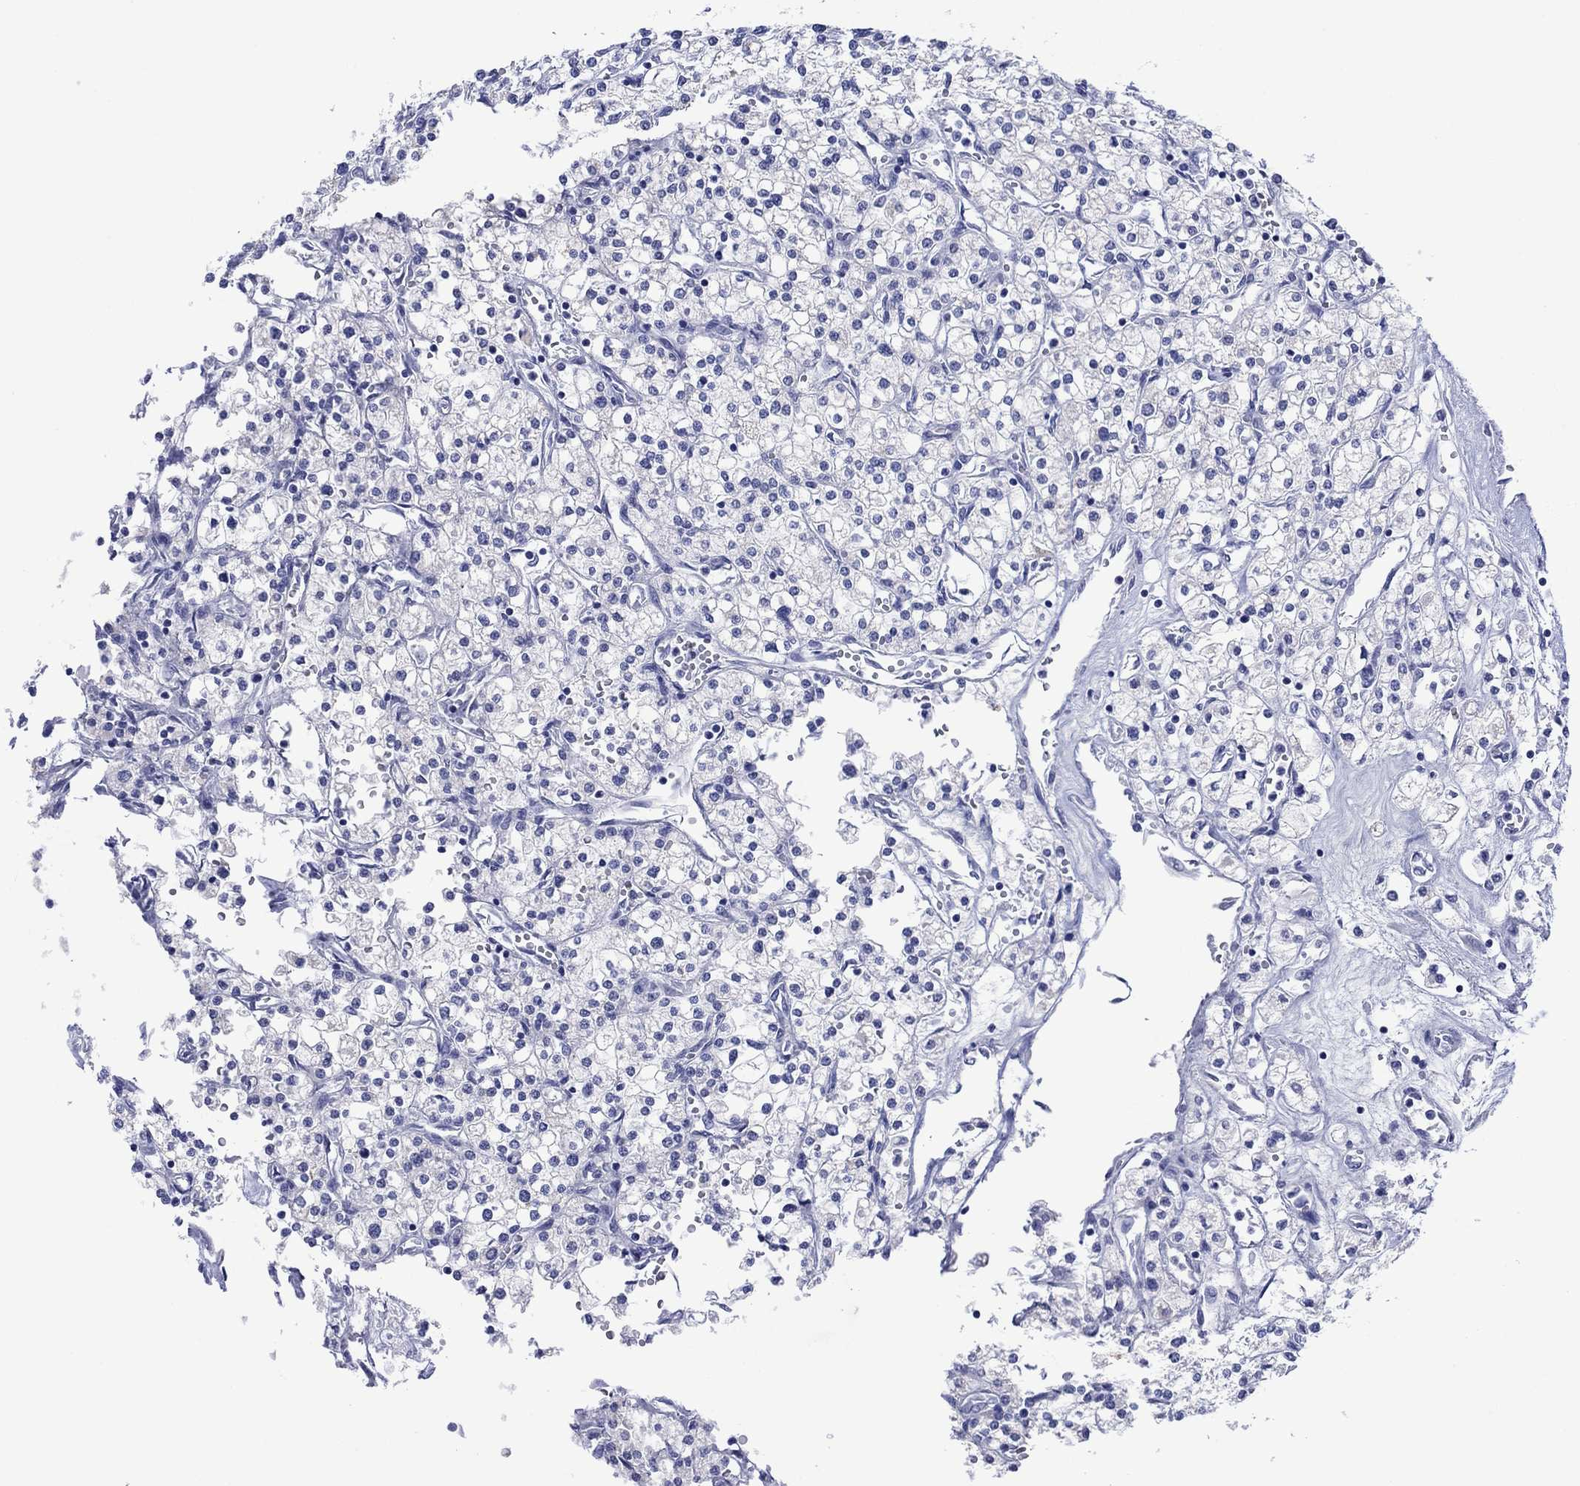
{"staining": {"intensity": "negative", "quantity": "none", "location": "none"}, "tissue": "renal cancer", "cell_type": "Tumor cells", "image_type": "cancer", "snomed": [{"axis": "morphology", "description": "Adenocarcinoma, NOS"}, {"axis": "topography", "description": "Kidney"}], "caption": "High power microscopy micrograph of an IHC histopathology image of adenocarcinoma (renal), revealing no significant positivity in tumor cells.", "gene": "MLANA", "patient": {"sex": "male", "age": 80}}